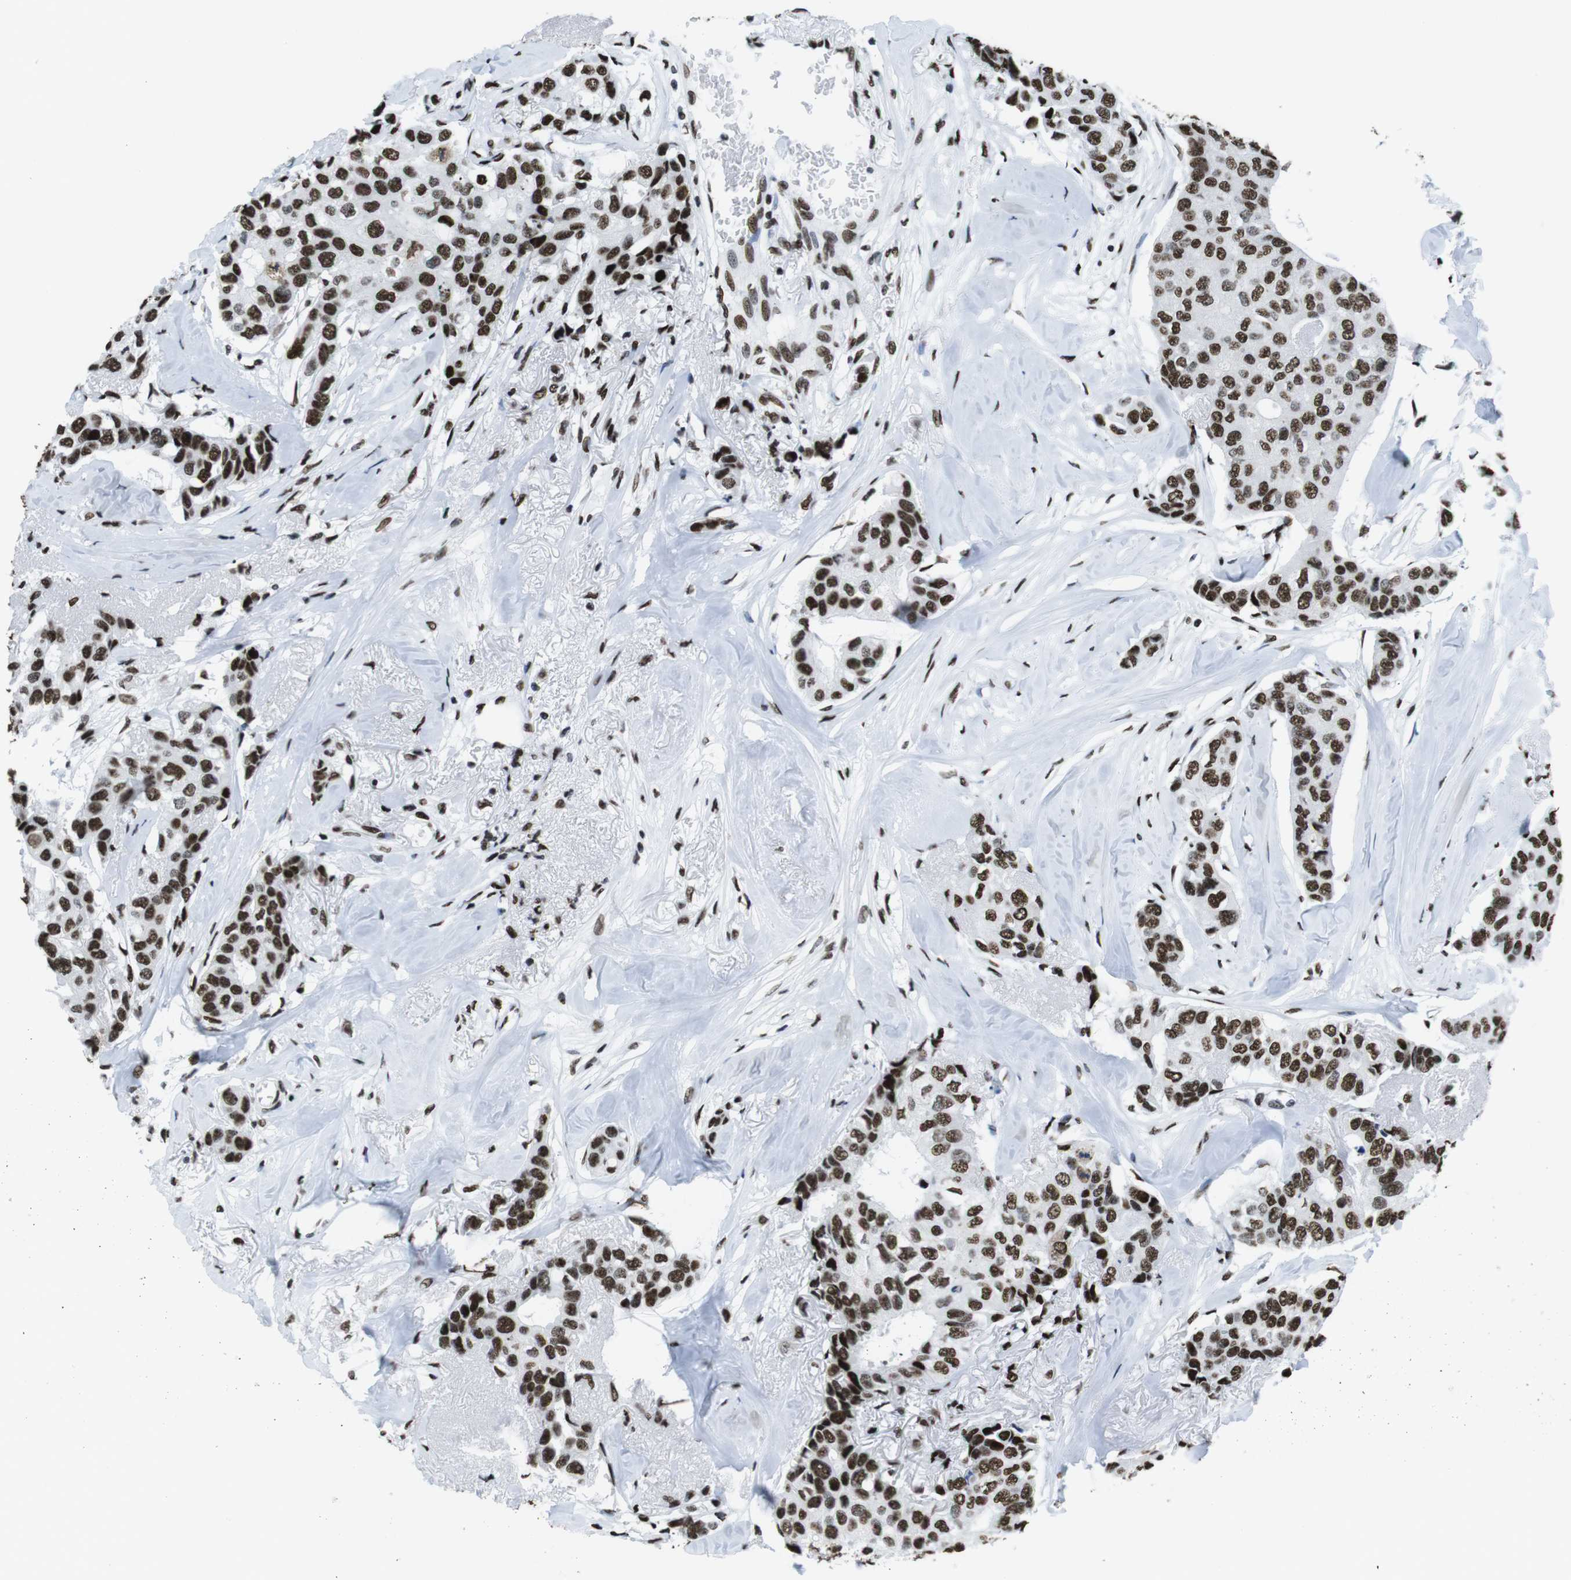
{"staining": {"intensity": "strong", "quantity": ">75%", "location": "nuclear"}, "tissue": "breast cancer", "cell_type": "Tumor cells", "image_type": "cancer", "snomed": [{"axis": "morphology", "description": "Duct carcinoma"}, {"axis": "topography", "description": "Breast"}], "caption": "Breast invasive ductal carcinoma stained for a protein exhibits strong nuclear positivity in tumor cells. (DAB = brown stain, brightfield microscopy at high magnification).", "gene": "CITED2", "patient": {"sex": "female", "age": 80}}